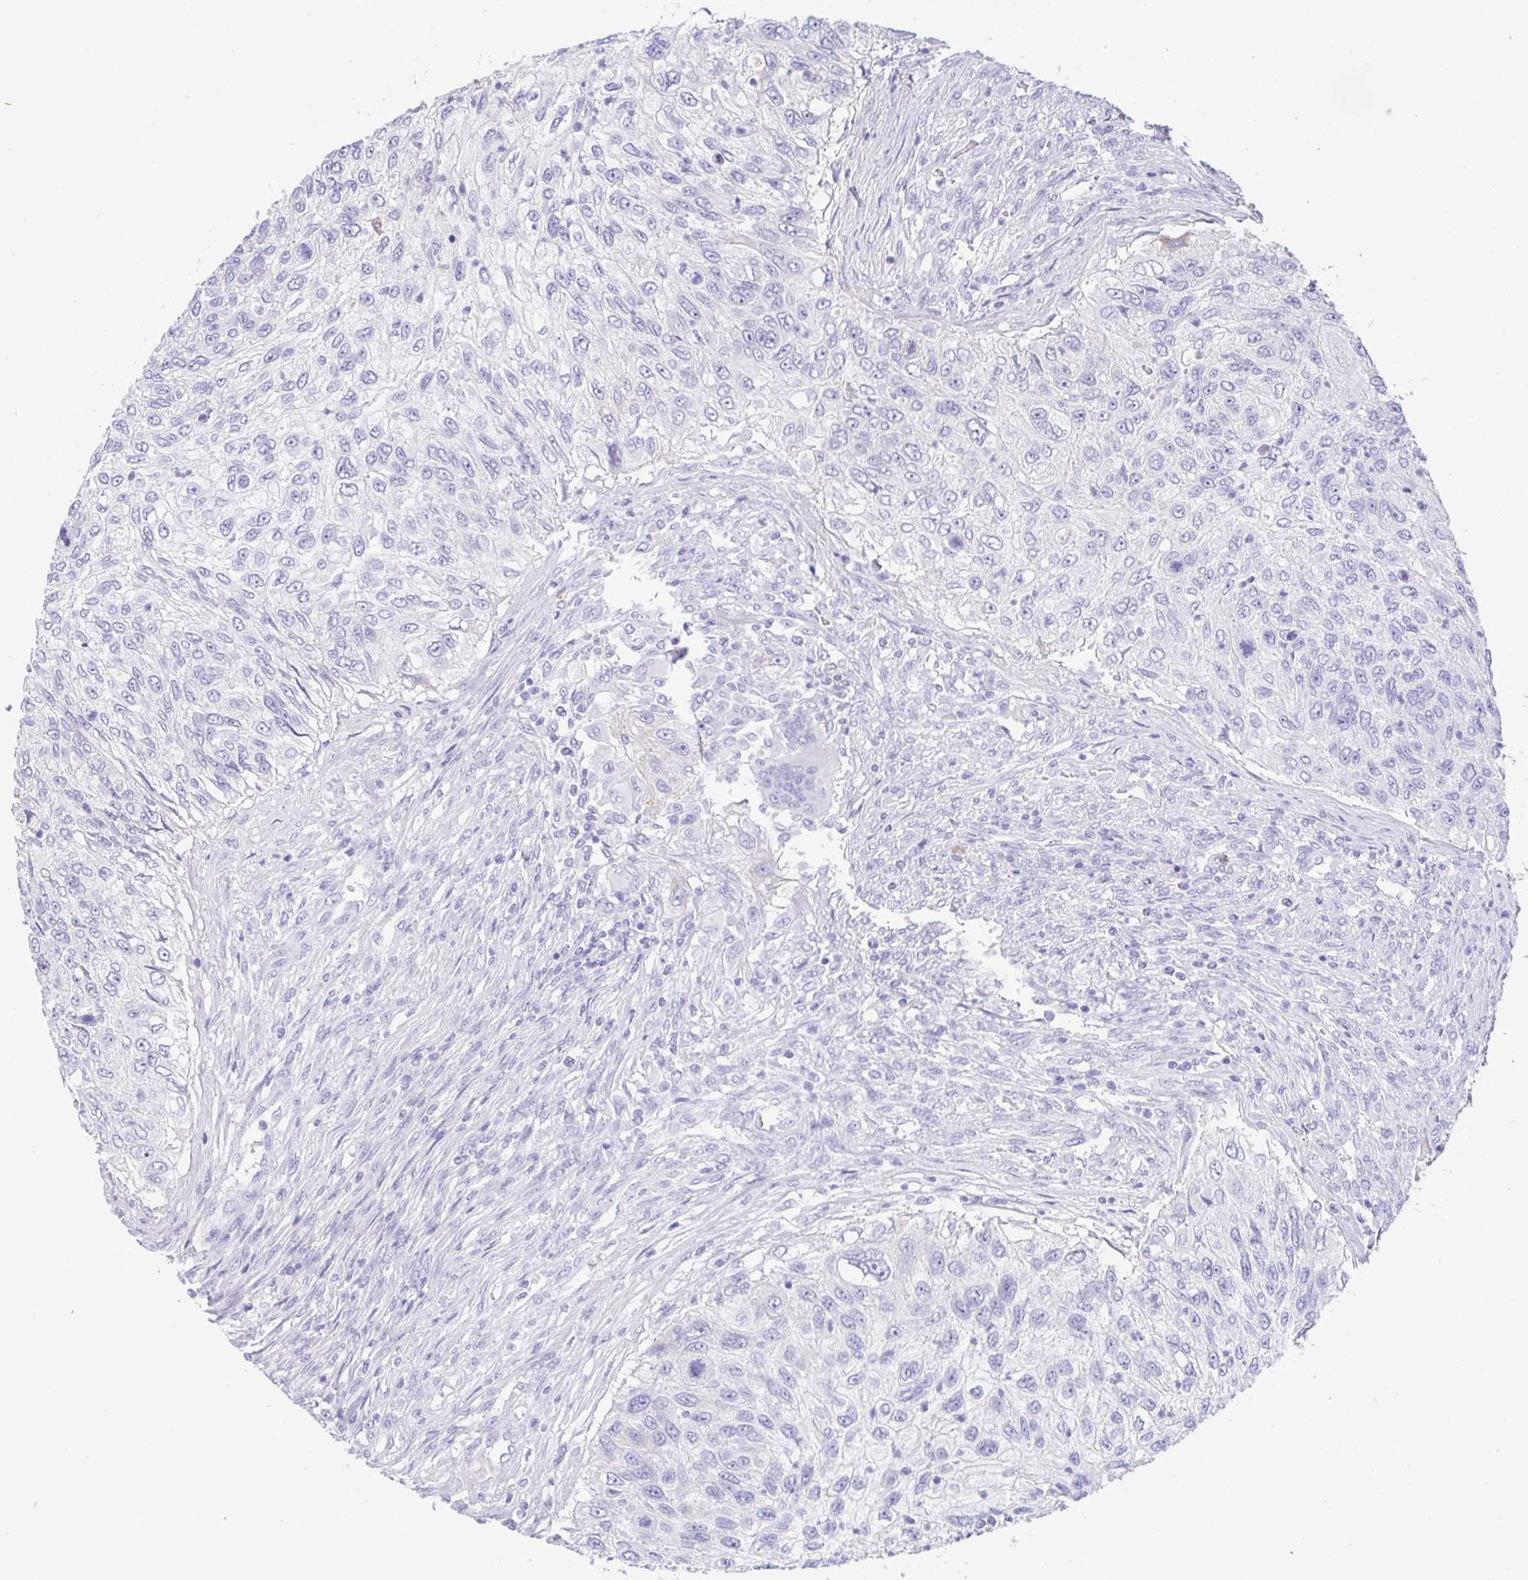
{"staining": {"intensity": "negative", "quantity": "none", "location": "none"}, "tissue": "urothelial cancer", "cell_type": "Tumor cells", "image_type": "cancer", "snomed": [{"axis": "morphology", "description": "Urothelial carcinoma, High grade"}, {"axis": "topography", "description": "Urinary bladder"}], "caption": "The micrograph displays no staining of tumor cells in urothelial carcinoma (high-grade).", "gene": "FBXL20", "patient": {"sex": "female", "age": 60}}